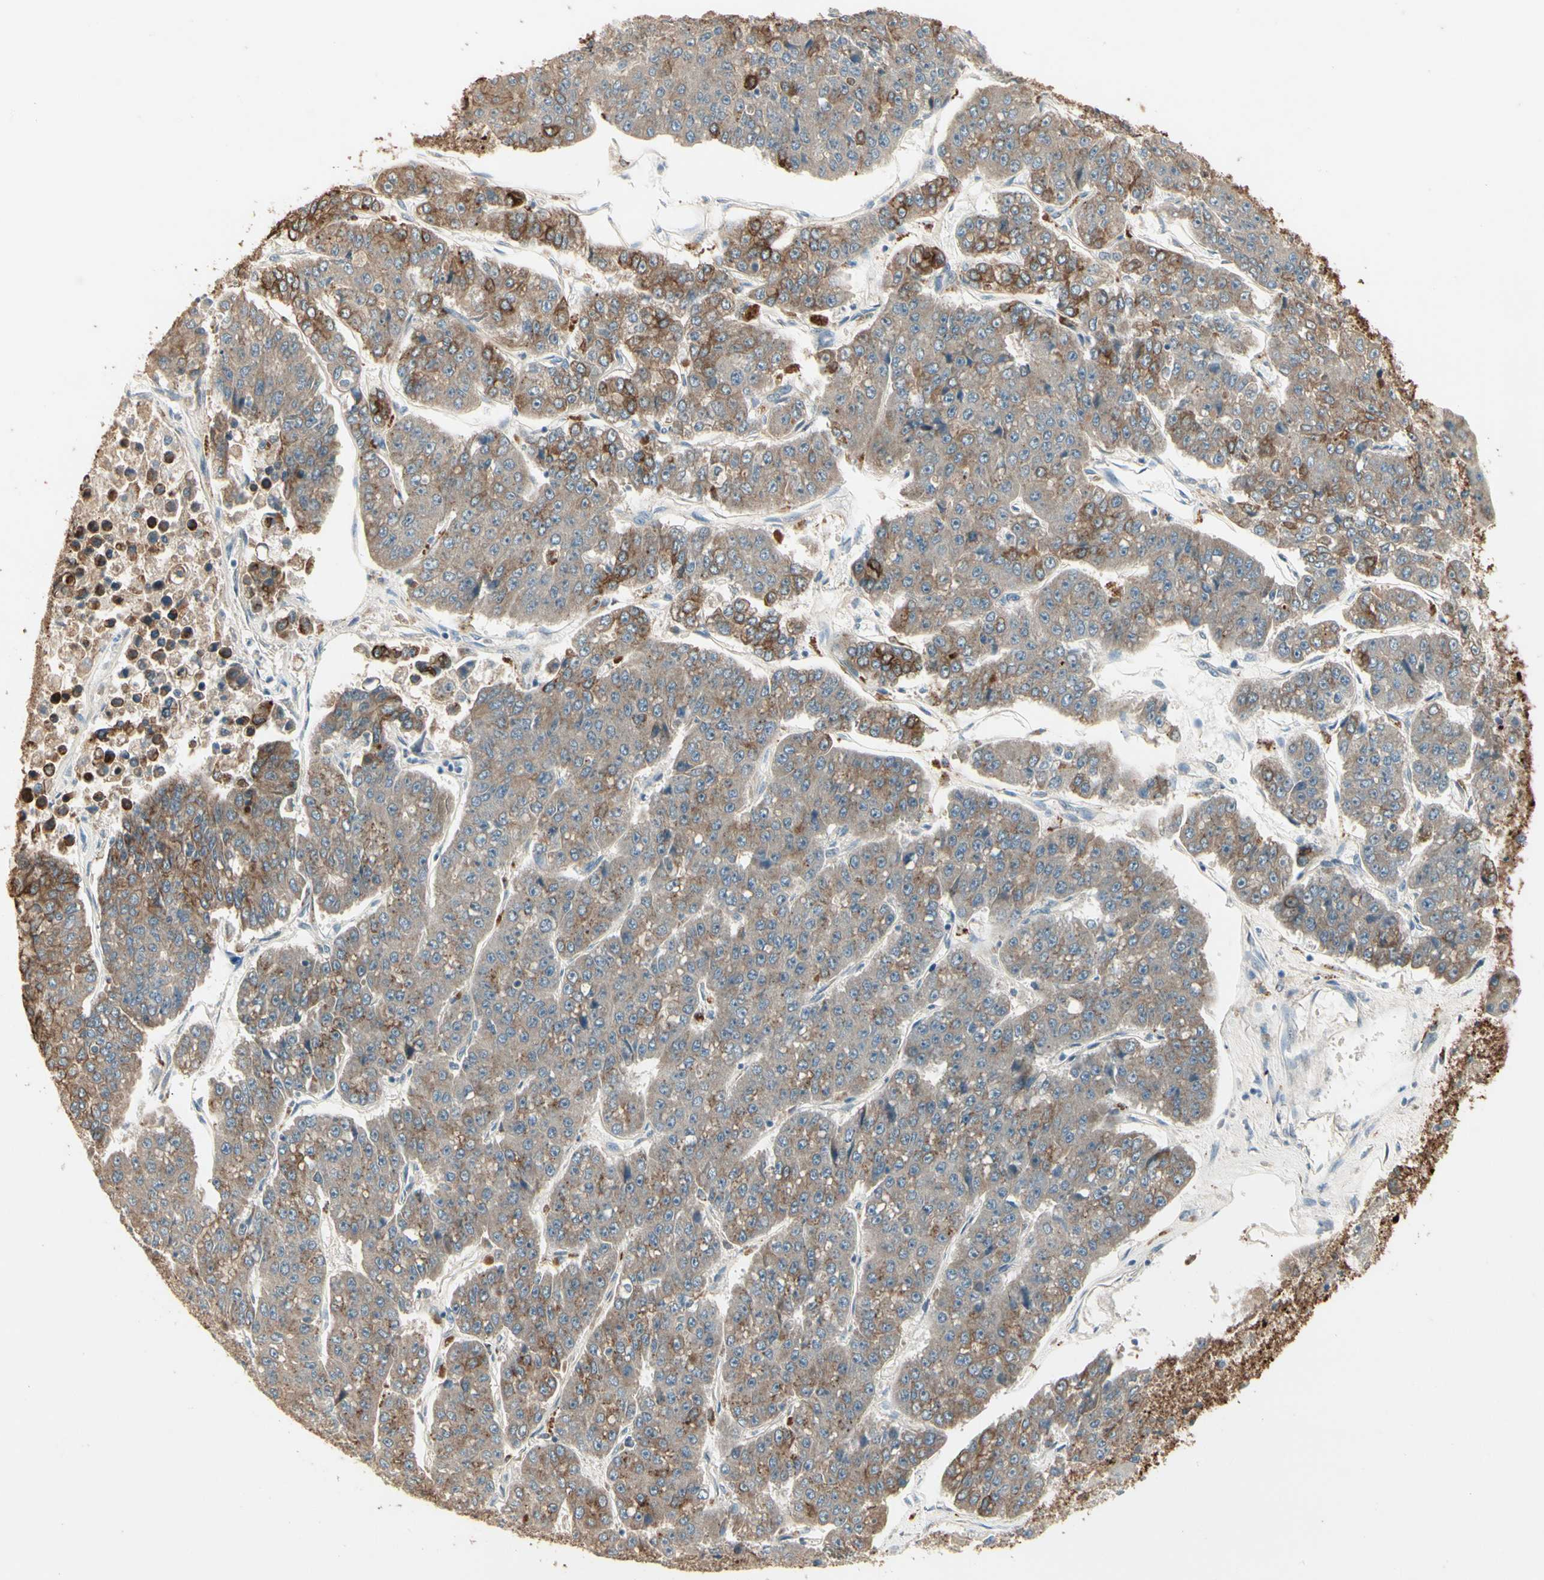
{"staining": {"intensity": "moderate", "quantity": "25%-75%", "location": "cytoplasmic/membranous"}, "tissue": "pancreatic cancer", "cell_type": "Tumor cells", "image_type": "cancer", "snomed": [{"axis": "morphology", "description": "Adenocarcinoma, NOS"}, {"axis": "topography", "description": "Pancreas"}], "caption": "Protein staining of pancreatic adenocarcinoma tissue demonstrates moderate cytoplasmic/membranous positivity in approximately 25%-75% of tumor cells.", "gene": "SKIL", "patient": {"sex": "male", "age": 50}}